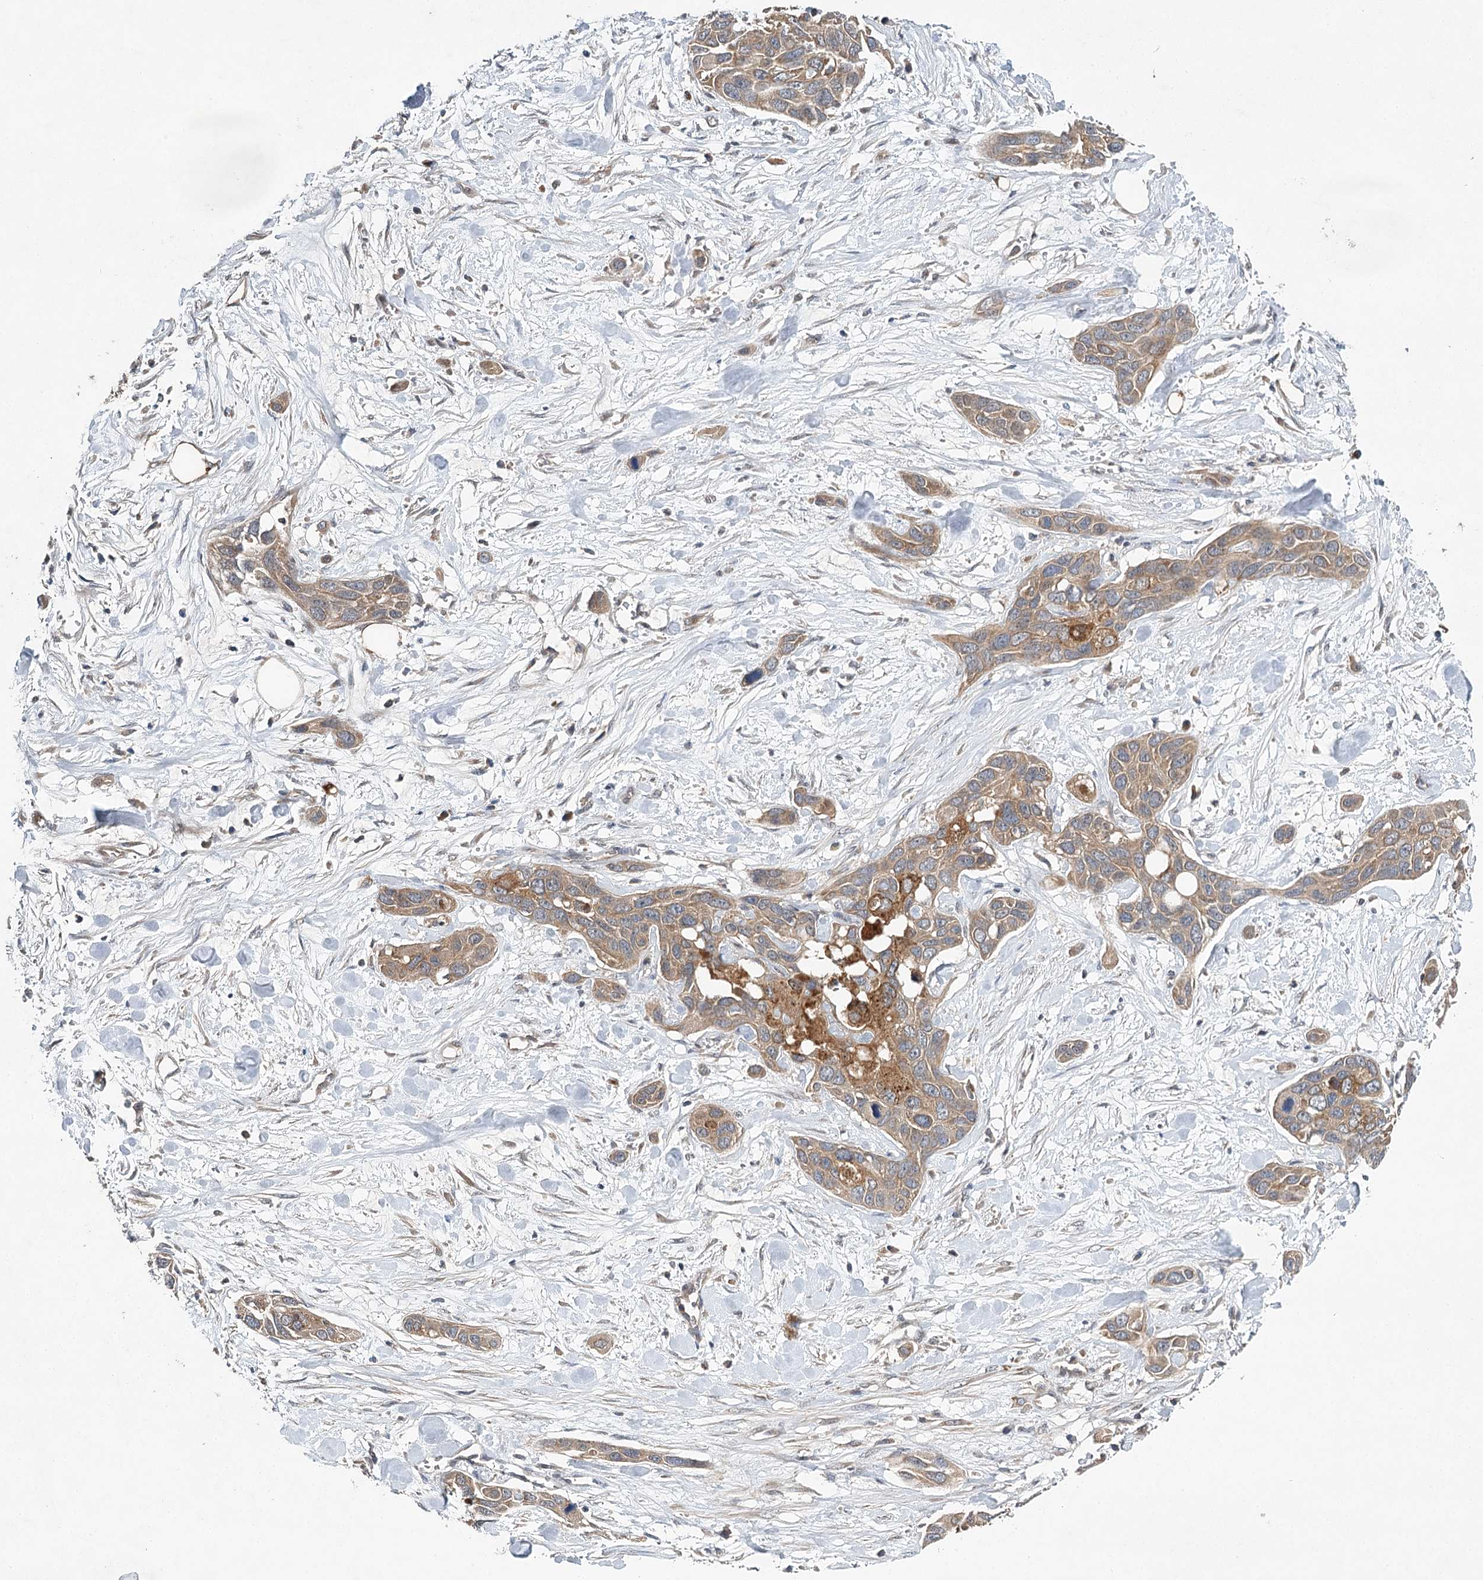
{"staining": {"intensity": "moderate", "quantity": ">75%", "location": "cytoplasmic/membranous"}, "tissue": "pancreatic cancer", "cell_type": "Tumor cells", "image_type": "cancer", "snomed": [{"axis": "morphology", "description": "Adenocarcinoma, NOS"}, {"axis": "topography", "description": "Pancreas"}], "caption": "Protein expression analysis of adenocarcinoma (pancreatic) reveals moderate cytoplasmic/membranous positivity in about >75% of tumor cells. (DAB (3,3'-diaminobenzidine) IHC with brightfield microscopy, high magnification).", "gene": "LSS", "patient": {"sex": "female", "age": 60}}